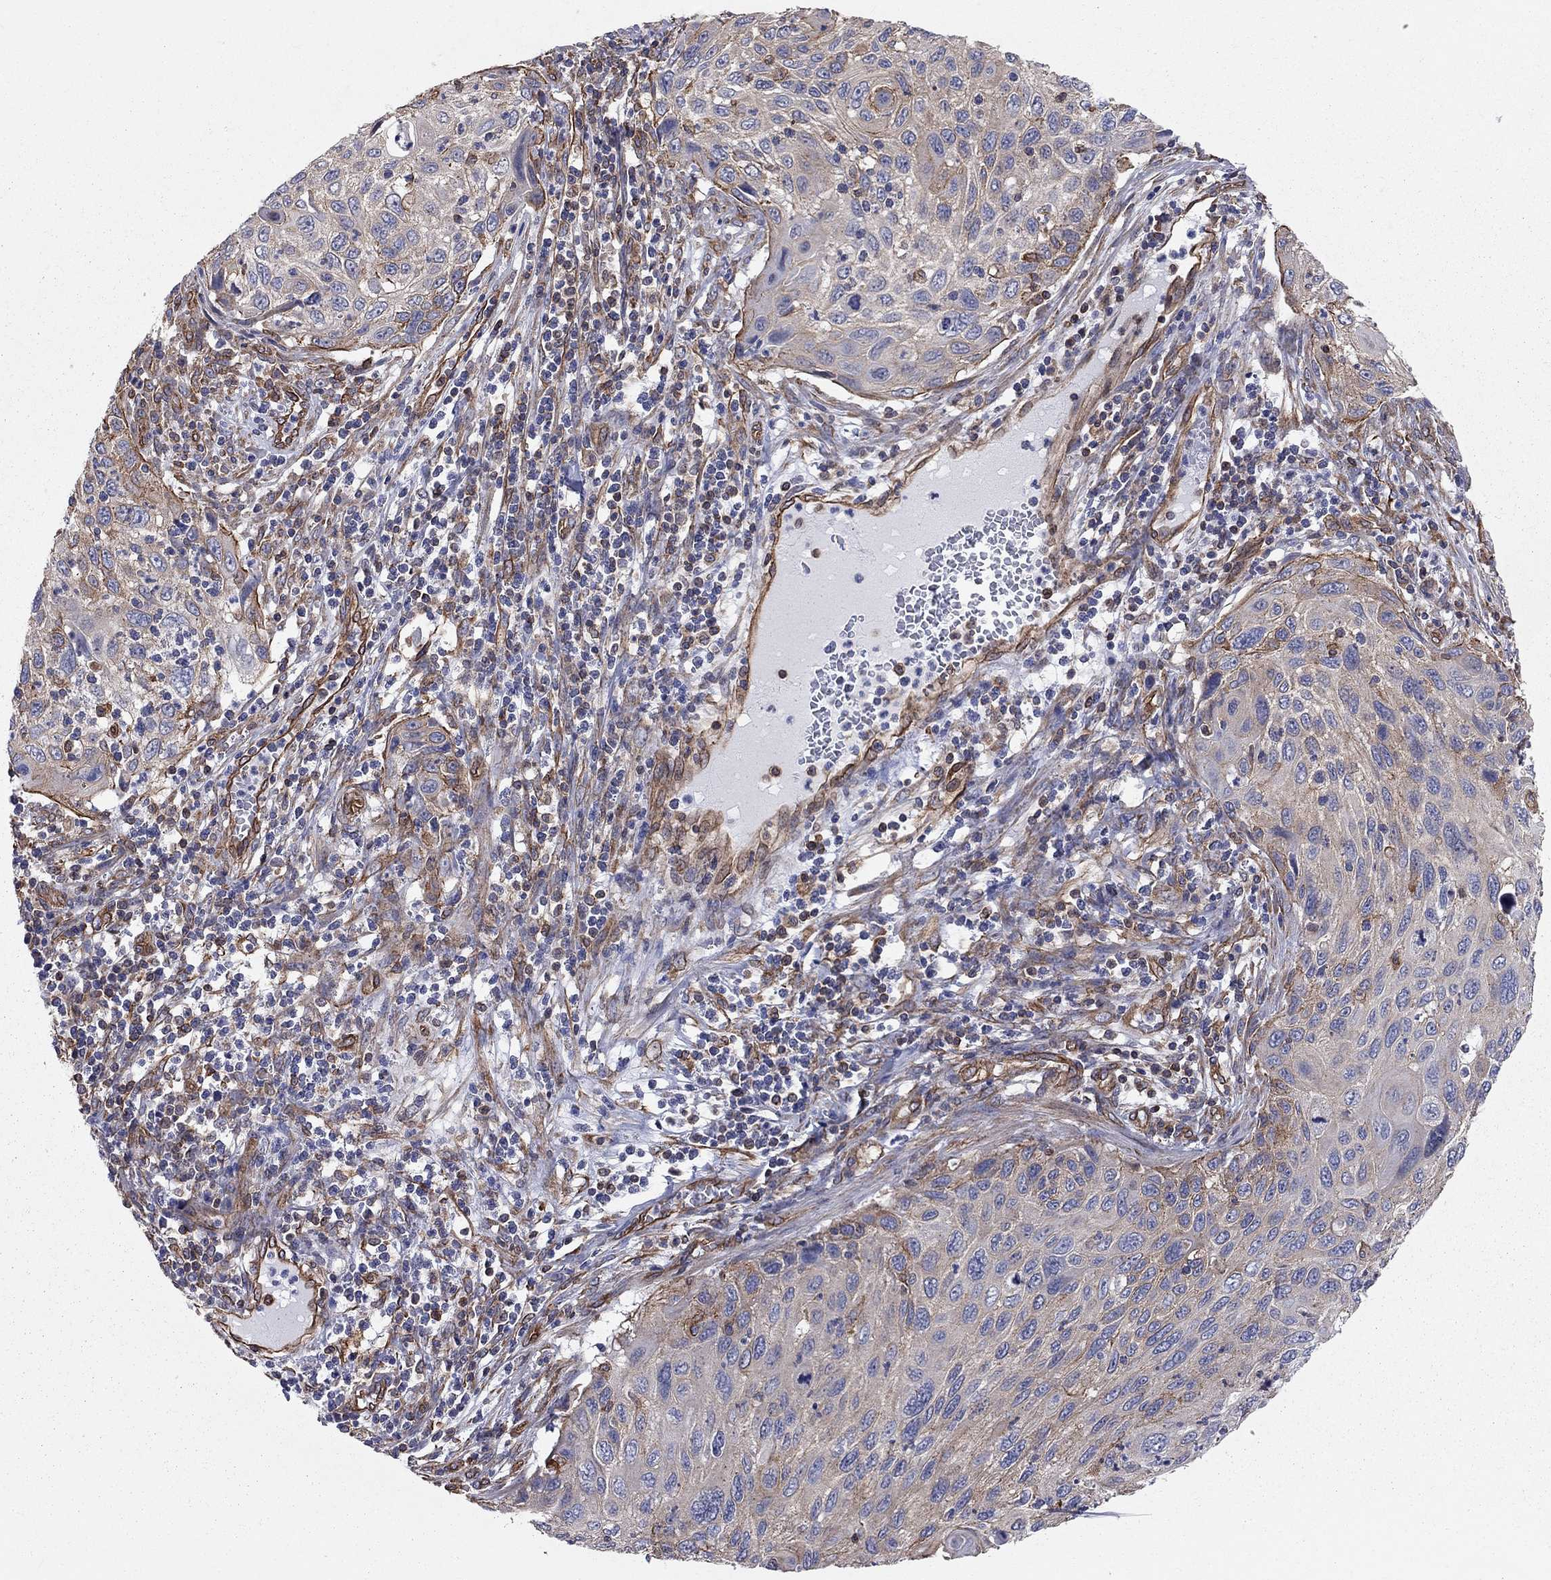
{"staining": {"intensity": "moderate", "quantity": "<25%", "location": "cytoplasmic/membranous"}, "tissue": "cervical cancer", "cell_type": "Tumor cells", "image_type": "cancer", "snomed": [{"axis": "morphology", "description": "Squamous cell carcinoma, NOS"}, {"axis": "topography", "description": "Cervix"}], "caption": "Human squamous cell carcinoma (cervical) stained with a brown dye exhibits moderate cytoplasmic/membranous positive positivity in about <25% of tumor cells.", "gene": "BICDL2", "patient": {"sex": "female", "age": 70}}